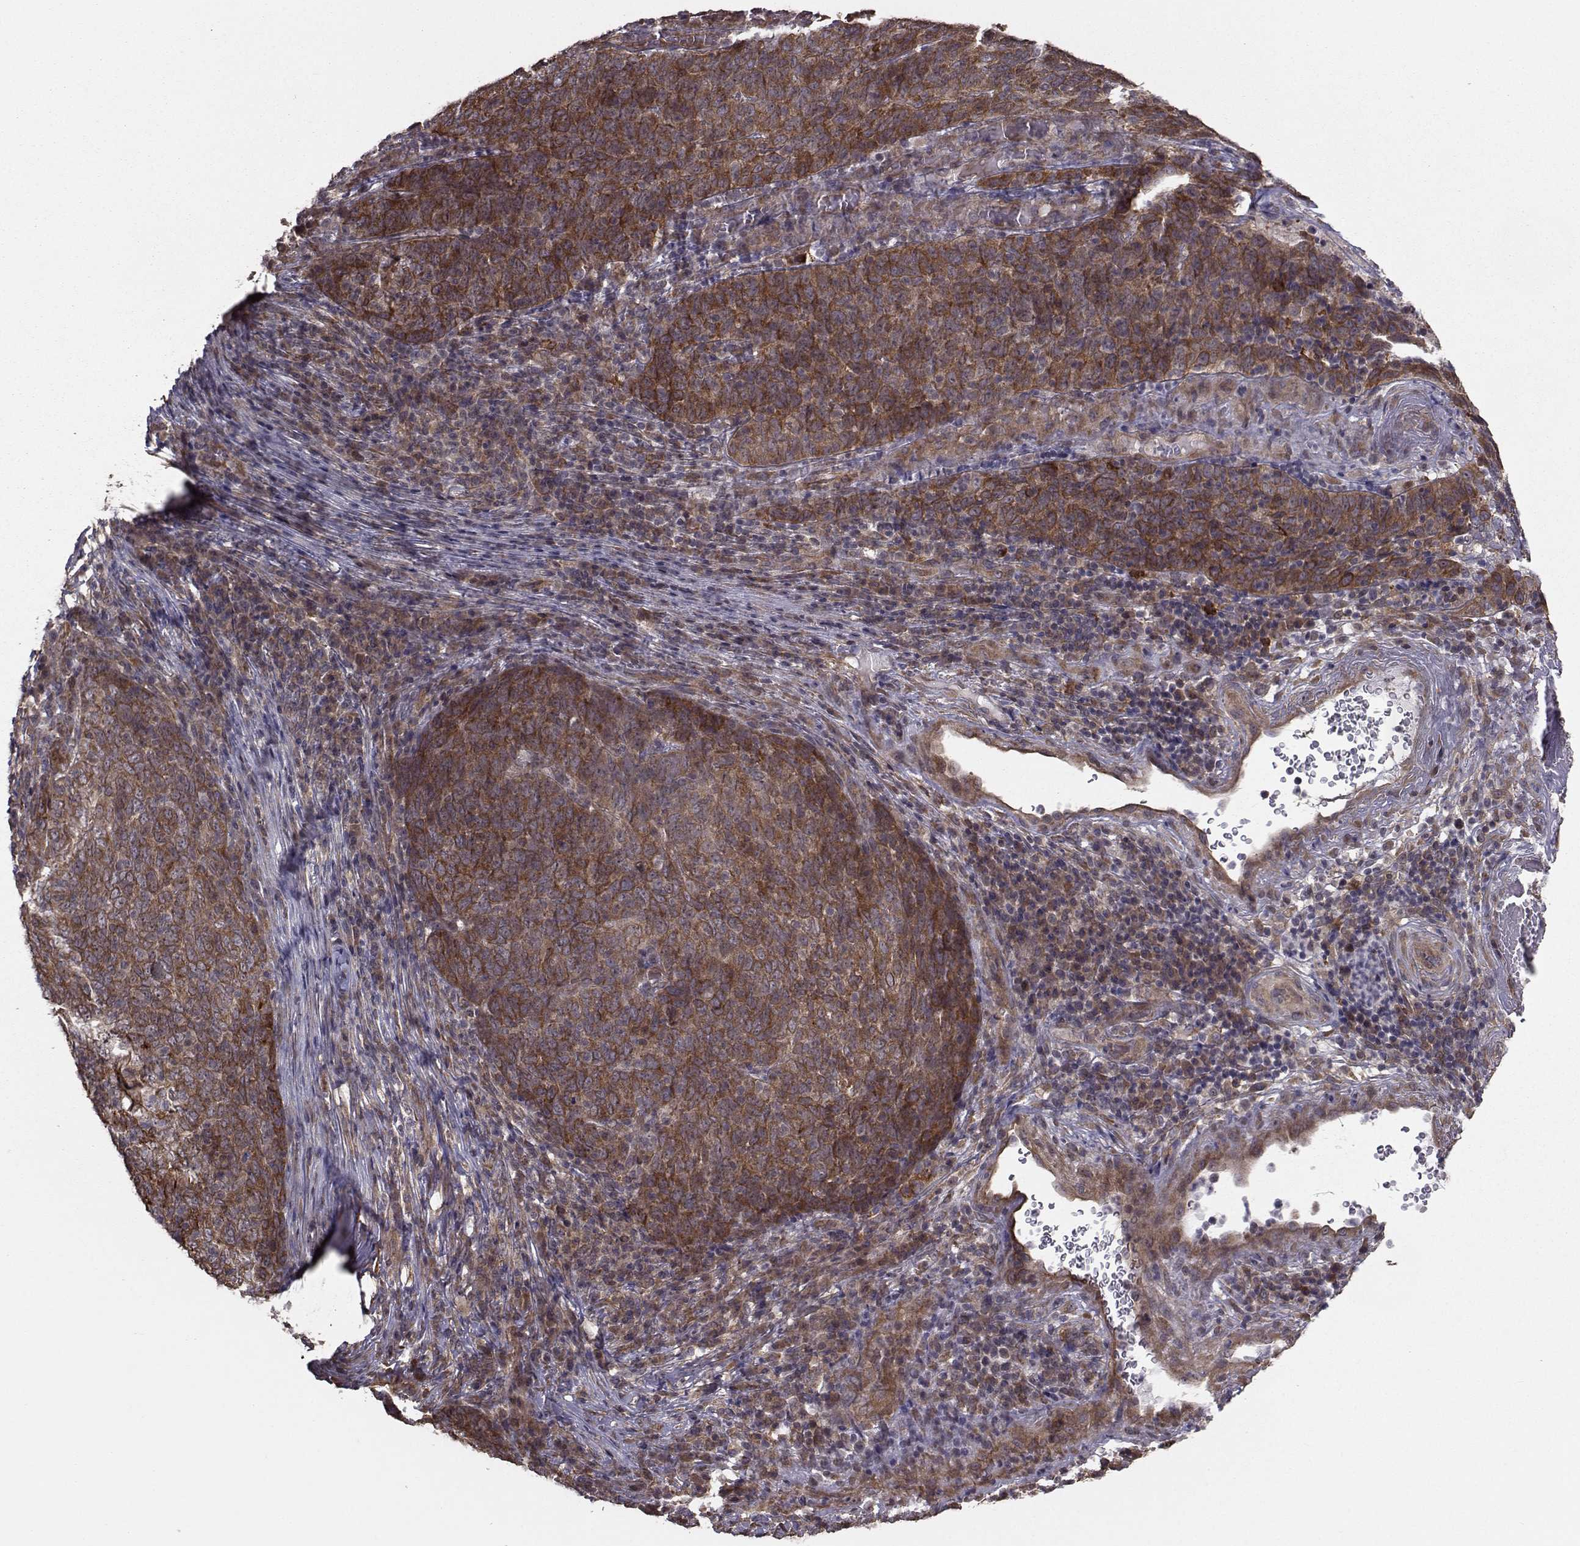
{"staining": {"intensity": "strong", "quantity": ">75%", "location": "cytoplasmic/membranous"}, "tissue": "skin cancer", "cell_type": "Tumor cells", "image_type": "cancer", "snomed": [{"axis": "morphology", "description": "Squamous cell carcinoma, NOS"}, {"axis": "topography", "description": "Skin"}, {"axis": "topography", "description": "Anal"}], "caption": "Immunohistochemistry photomicrograph of neoplastic tissue: skin cancer (squamous cell carcinoma) stained using immunohistochemistry (IHC) demonstrates high levels of strong protein expression localized specifically in the cytoplasmic/membranous of tumor cells, appearing as a cytoplasmic/membranous brown color.", "gene": "TRIP10", "patient": {"sex": "female", "age": 51}}